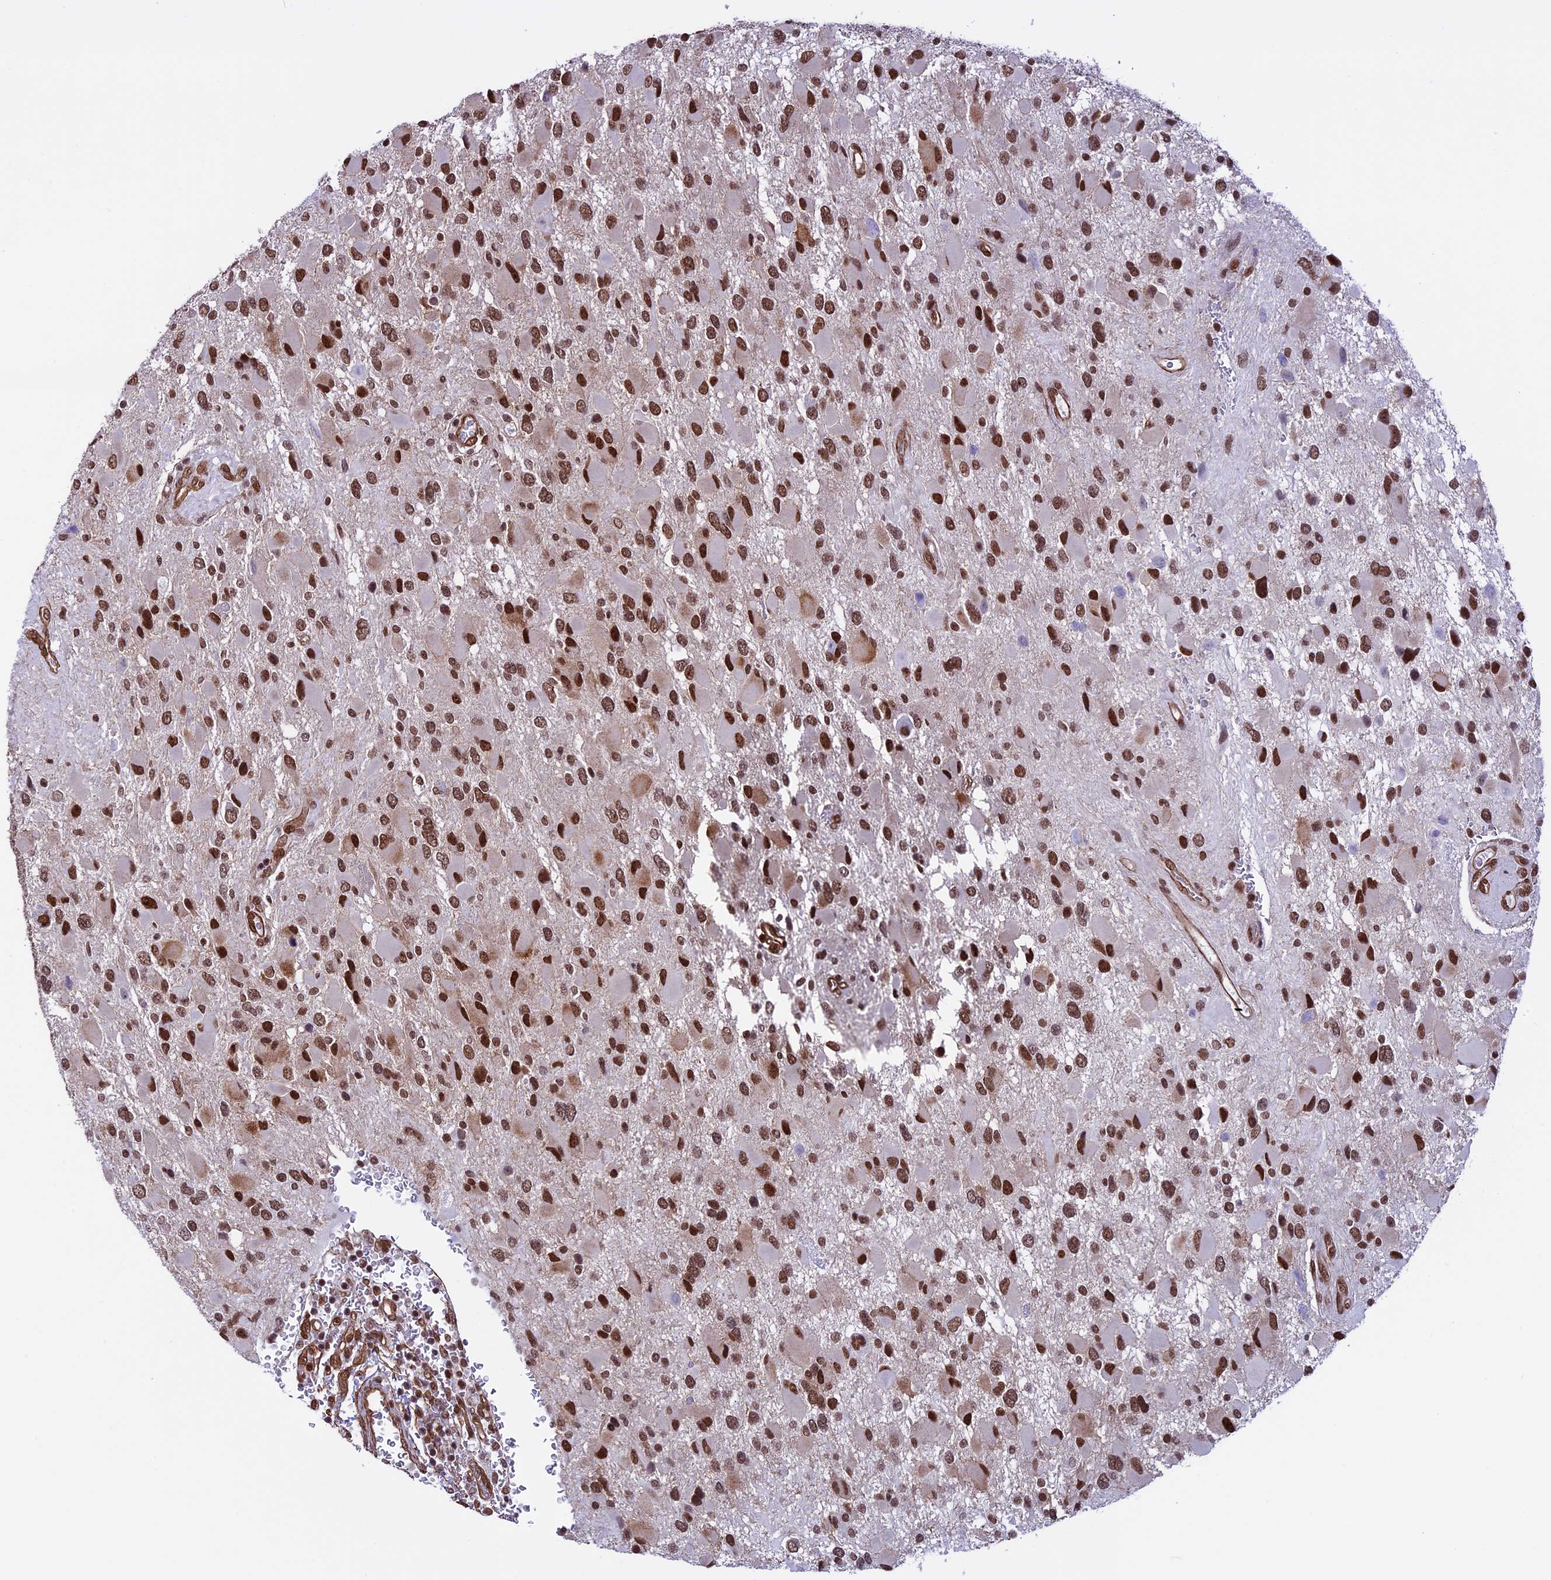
{"staining": {"intensity": "strong", "quantity": ">75%", "location": "nuclear"}, "tissue": "glioma", "cell_type": "Tumor cells", "image_type": "cancer", "snomed": [{"axis": "morphology", "description": "Glioma, malignant, High grade"}, {"axis": "topography", "description": "Brain"}], "caption": "This is an image of immunohistochemistry staining of malignant glioma (high-grade), which shows strong positivity in the nuclear of tumor cells.", "gene": "MPHOSPH8", "patient": {"sex": "male", "age": 53}}